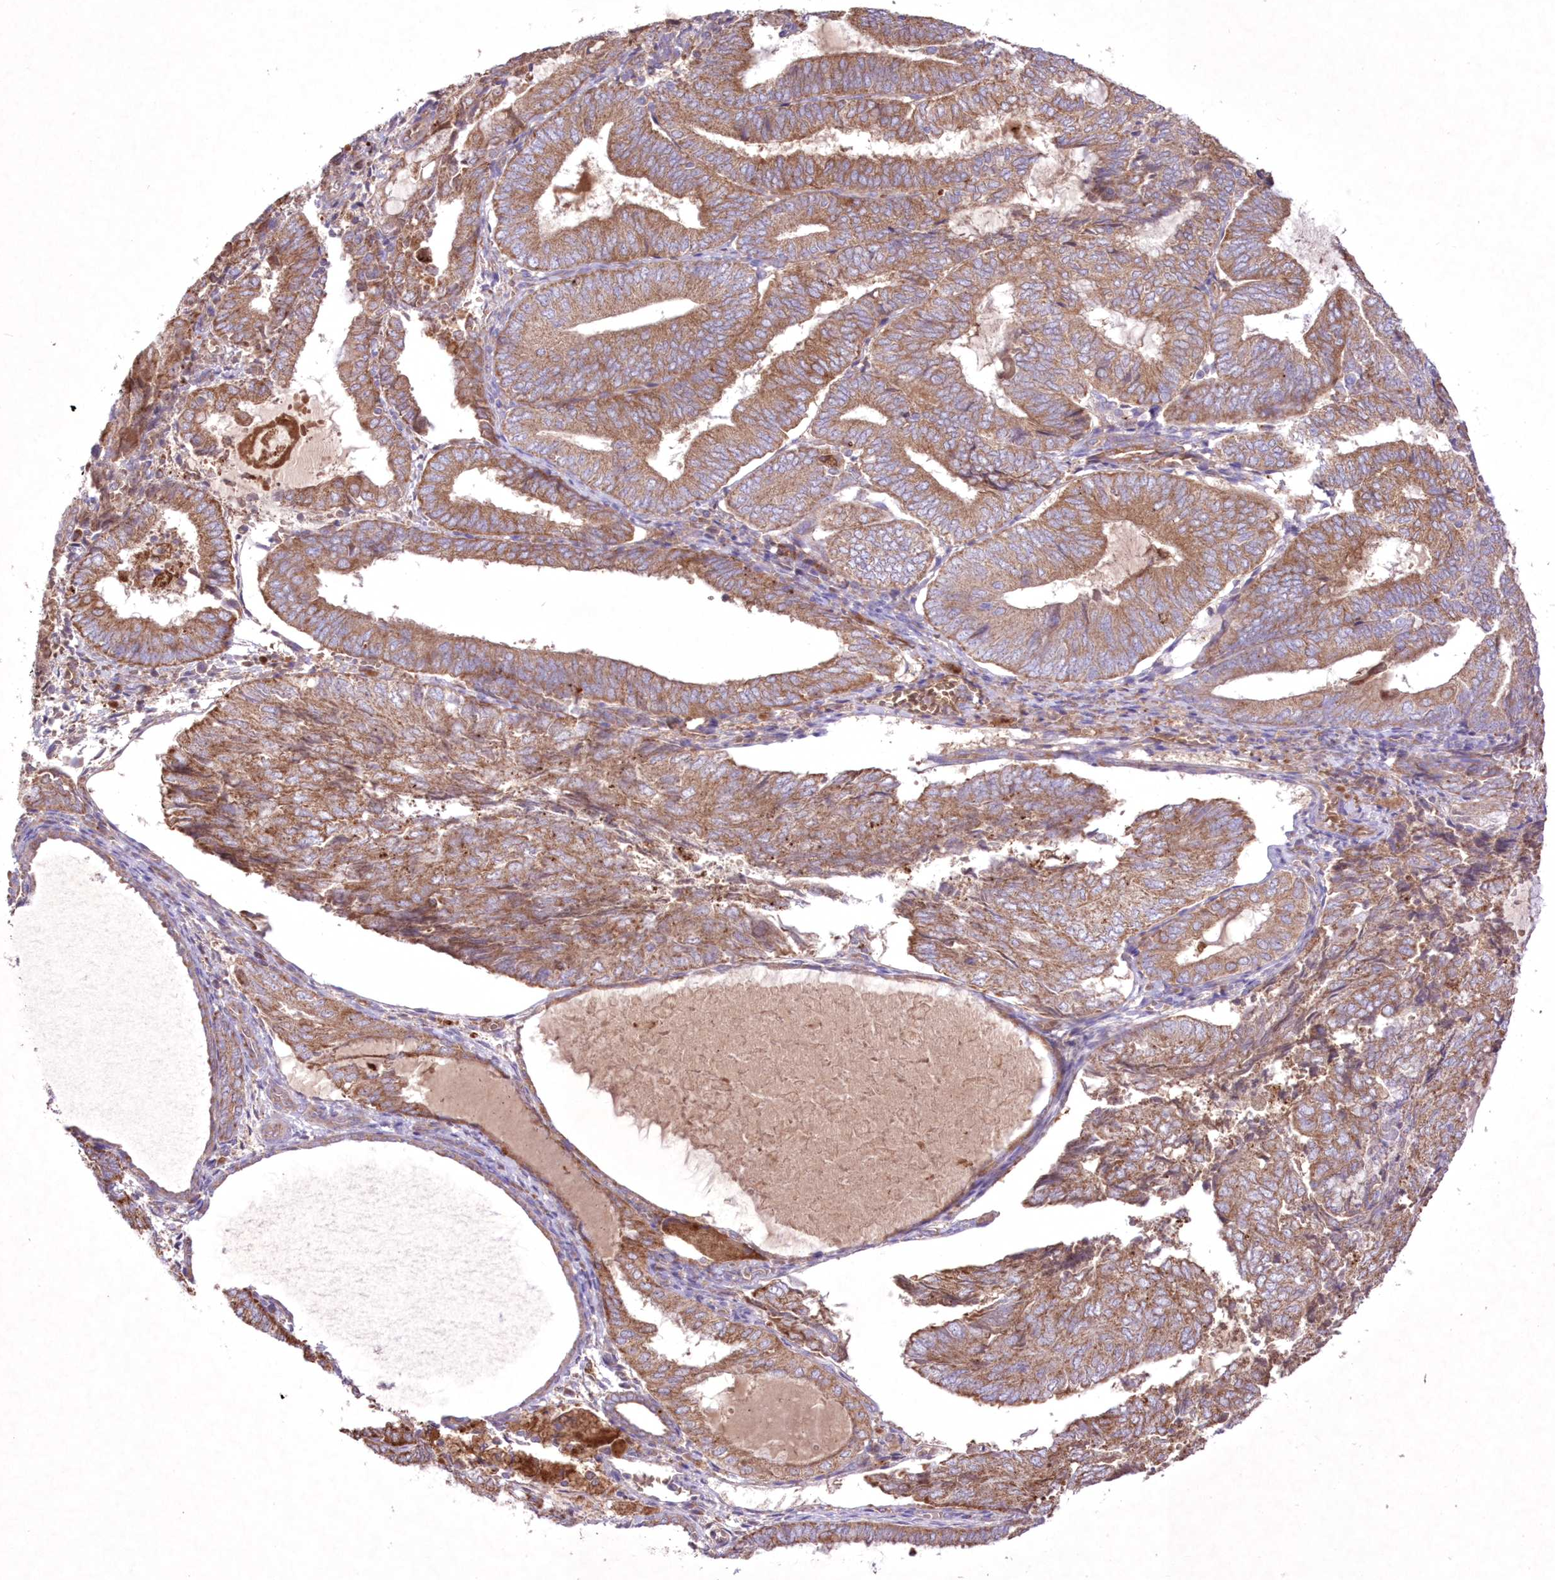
{"staining": {"intensity": "moderate", "quantity": ">75%", "location": "cytoplasmic/membranous"}, "tissue": "endometrial cancer", "cell_type": "Tumor cells", "image_type": "cancer", "snomed": [{"axis": "morphology", "description": "Adenocarcinoma, NOS"}, {"axis": "topography", "description": "Endometrium"}], "caption": "There is medium levels of moderate cytoplasmic/membranous expression in tumor cells of endometrial cancer (adenocarcinoma), as demonstrated by immunohistochemical staining (brown color).", "gene": "FCHO2", "patient": {"sex": "female", "age": 81}}